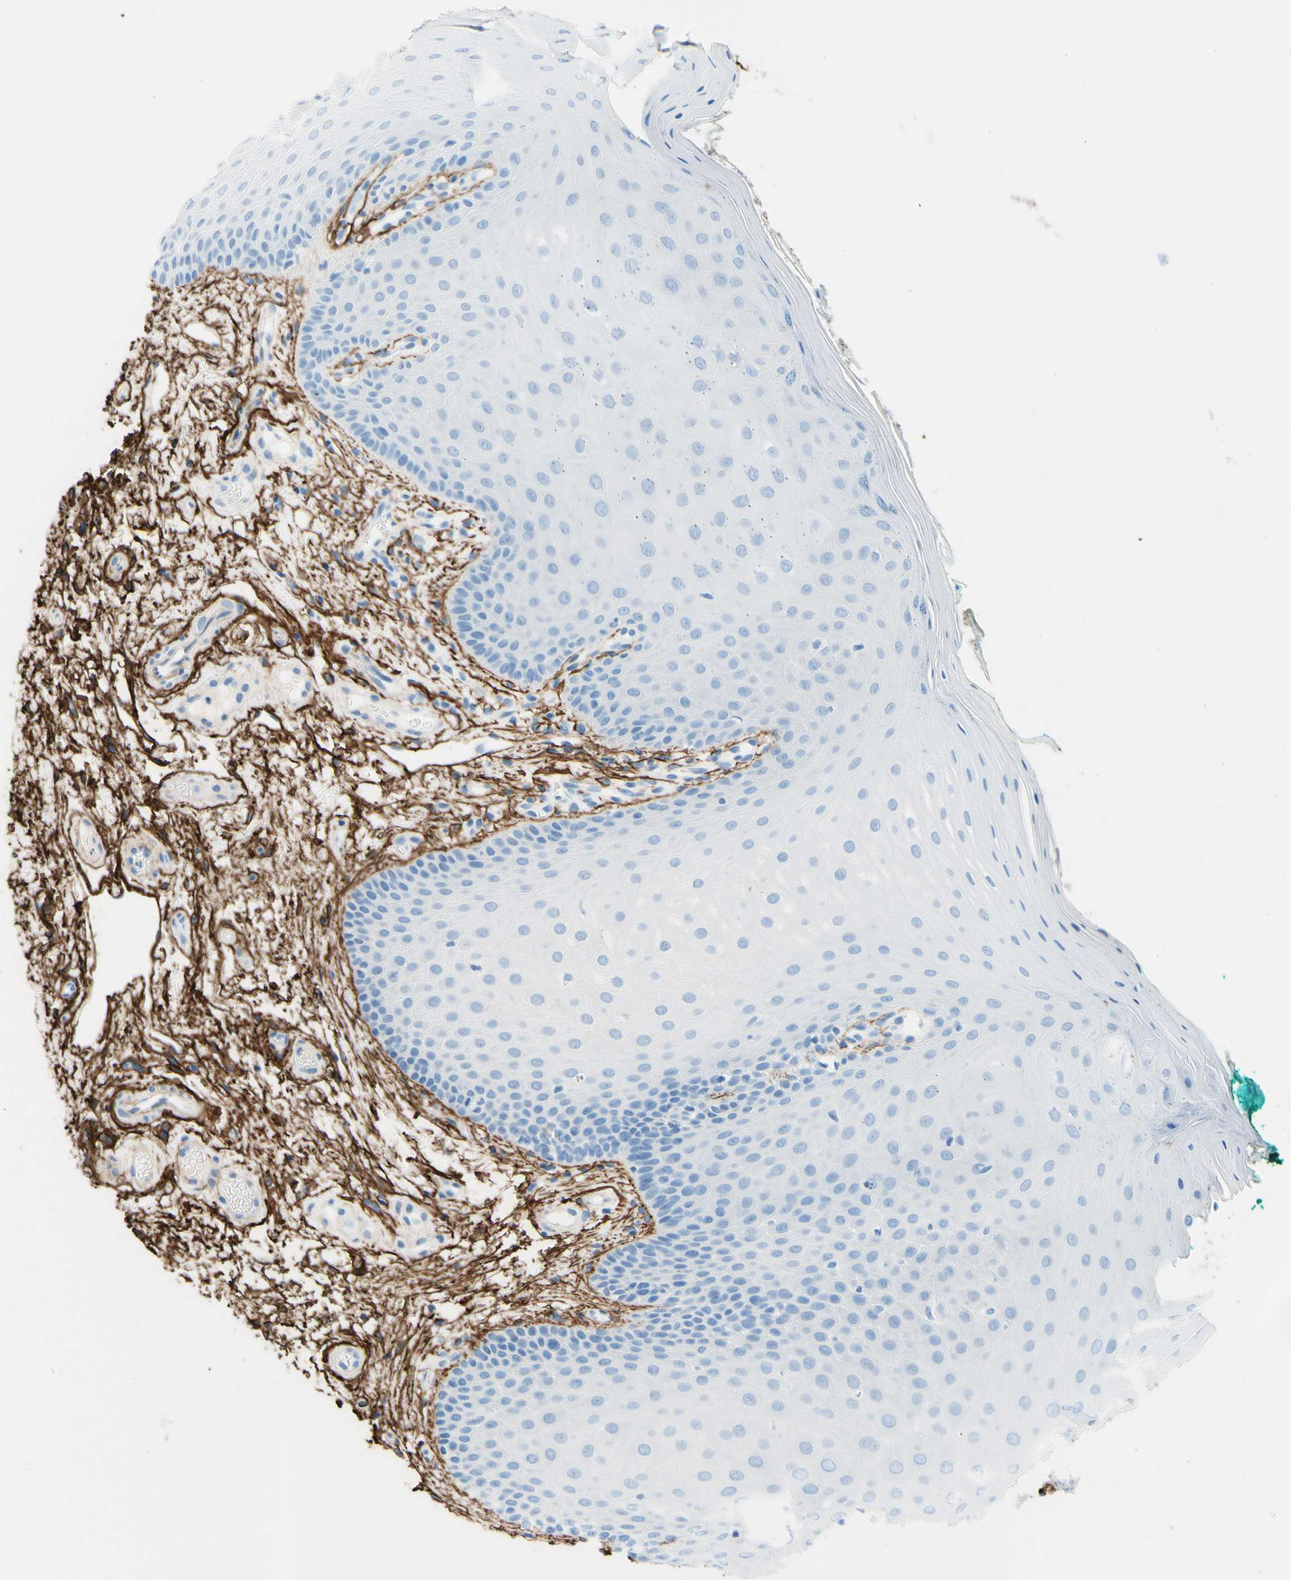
{"staining": {"intensity": "negative", "quantity": "none", "location": "none"}, "tissue": "oral mucosa", "cell_type": "Squamous epithelial cells", "image_type": "normal", "snomed": [{"axis": "morphology", "description": "Normal tissue, NOS"}, {"axis": "topography", "description": "Skeletal muscle"}, {"axis": "topography", "description": "Oral tissue"}], "caption": "A high-resolution photomicrograph shows immunohistochemistry staining of benign oral mucosa, which demonstrates no significant staining in squamous epithelial cells. (DAB (3,3'-diaminobenzidine) immunohistochemistry (IHC) with hematoxylin counter stain).", "gene": "MFAP5", "patient": {"sex": "male", "age": 58}}